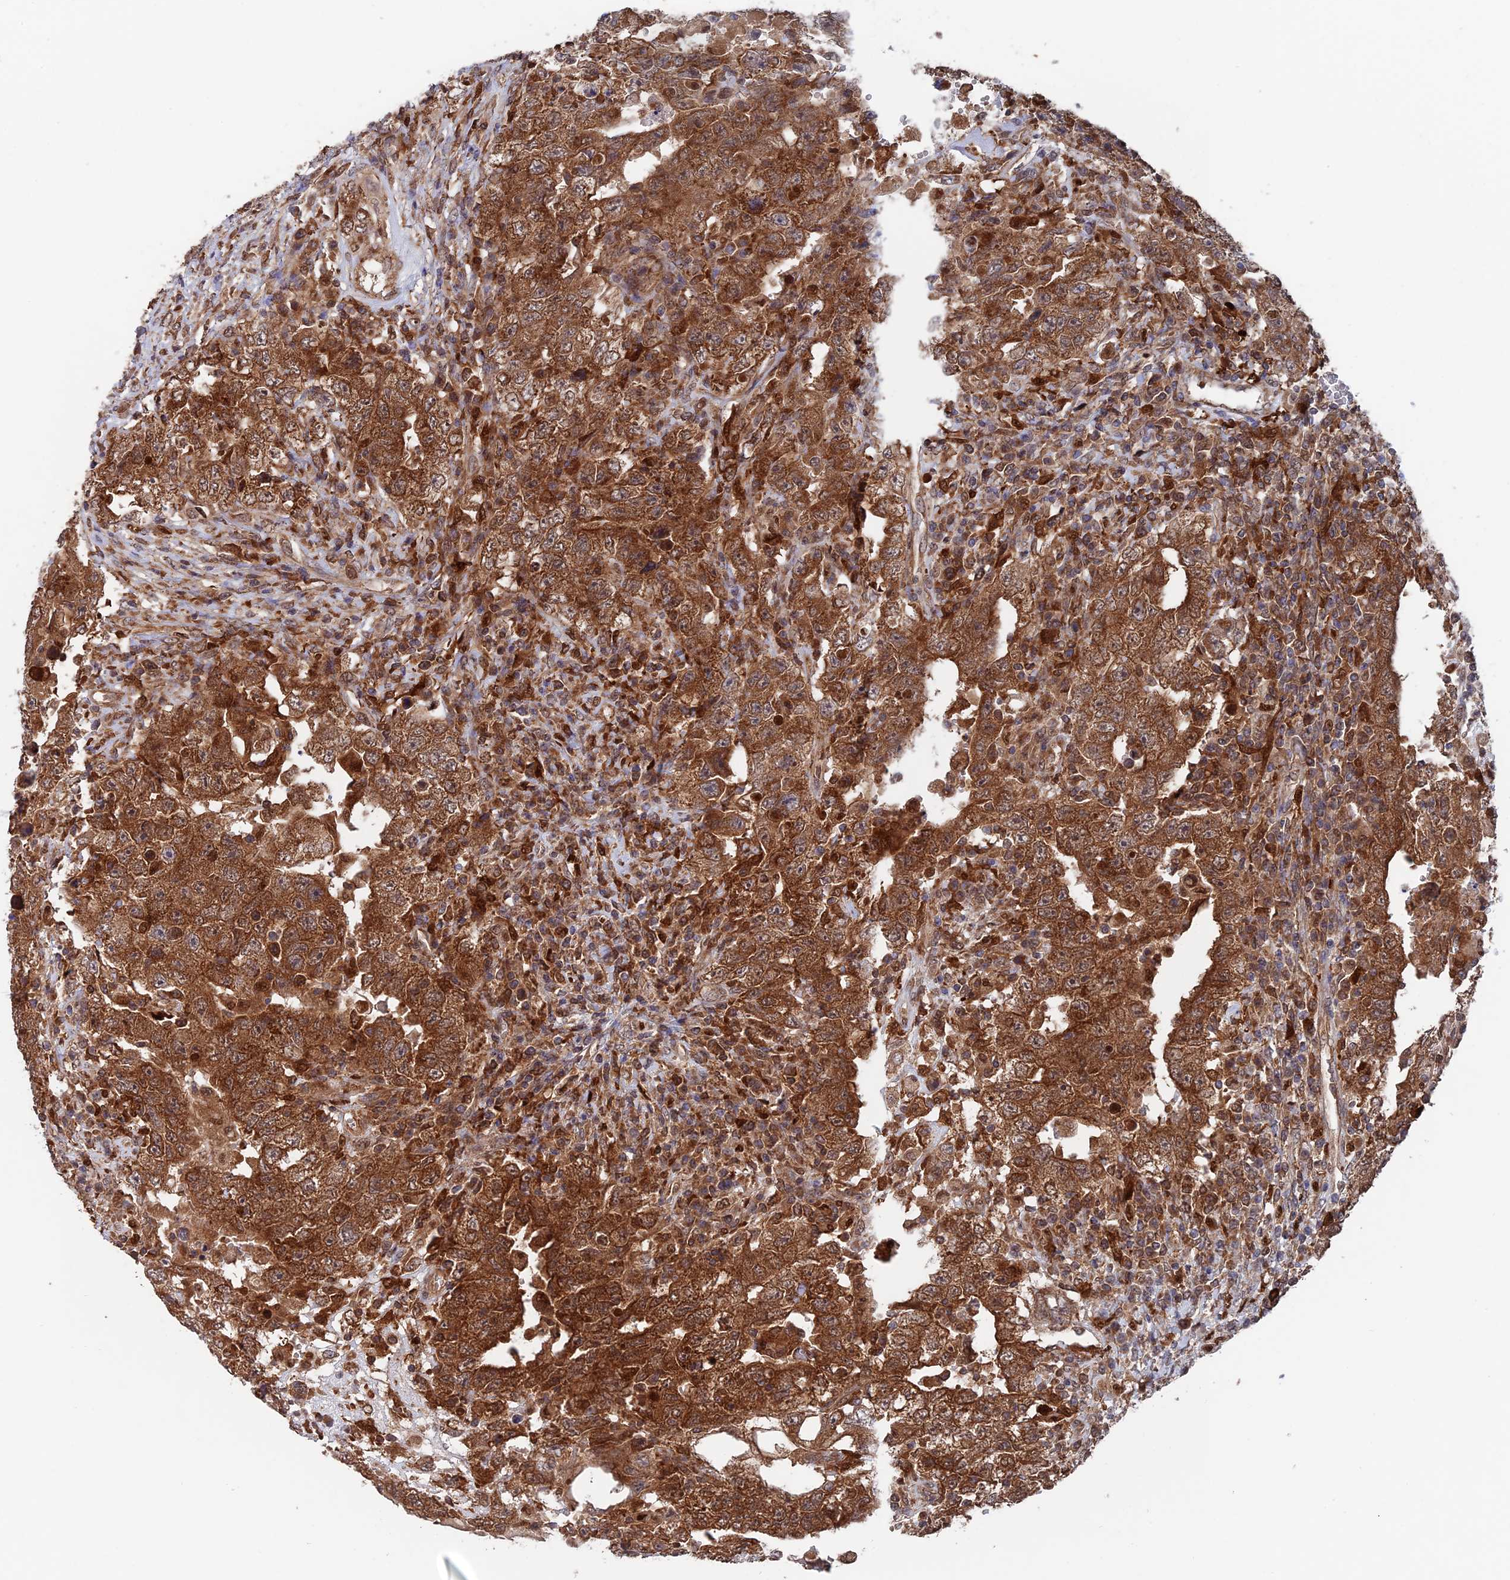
{"staining": {"intensity": "strong", "quantity": ">75%", "location": "cytoplasmic/membranous"}, "tissue": "testis cancer", "cell_type": "Tumor cells", "image_type": "cancer", "snomed": [{"axis": "morphology", "description": "Carcinoma, Embryonal, NOS"}, {"axis": "topography", "description": "Testis"}], "caption": "This is an image of IHC staining of embryonal carcinoma (testis), which shows strong expression in the cytoplasmic/membranous of tumor cells.", "gene": "DTYMK", "patient": {"sex": "male", "age": 26}}